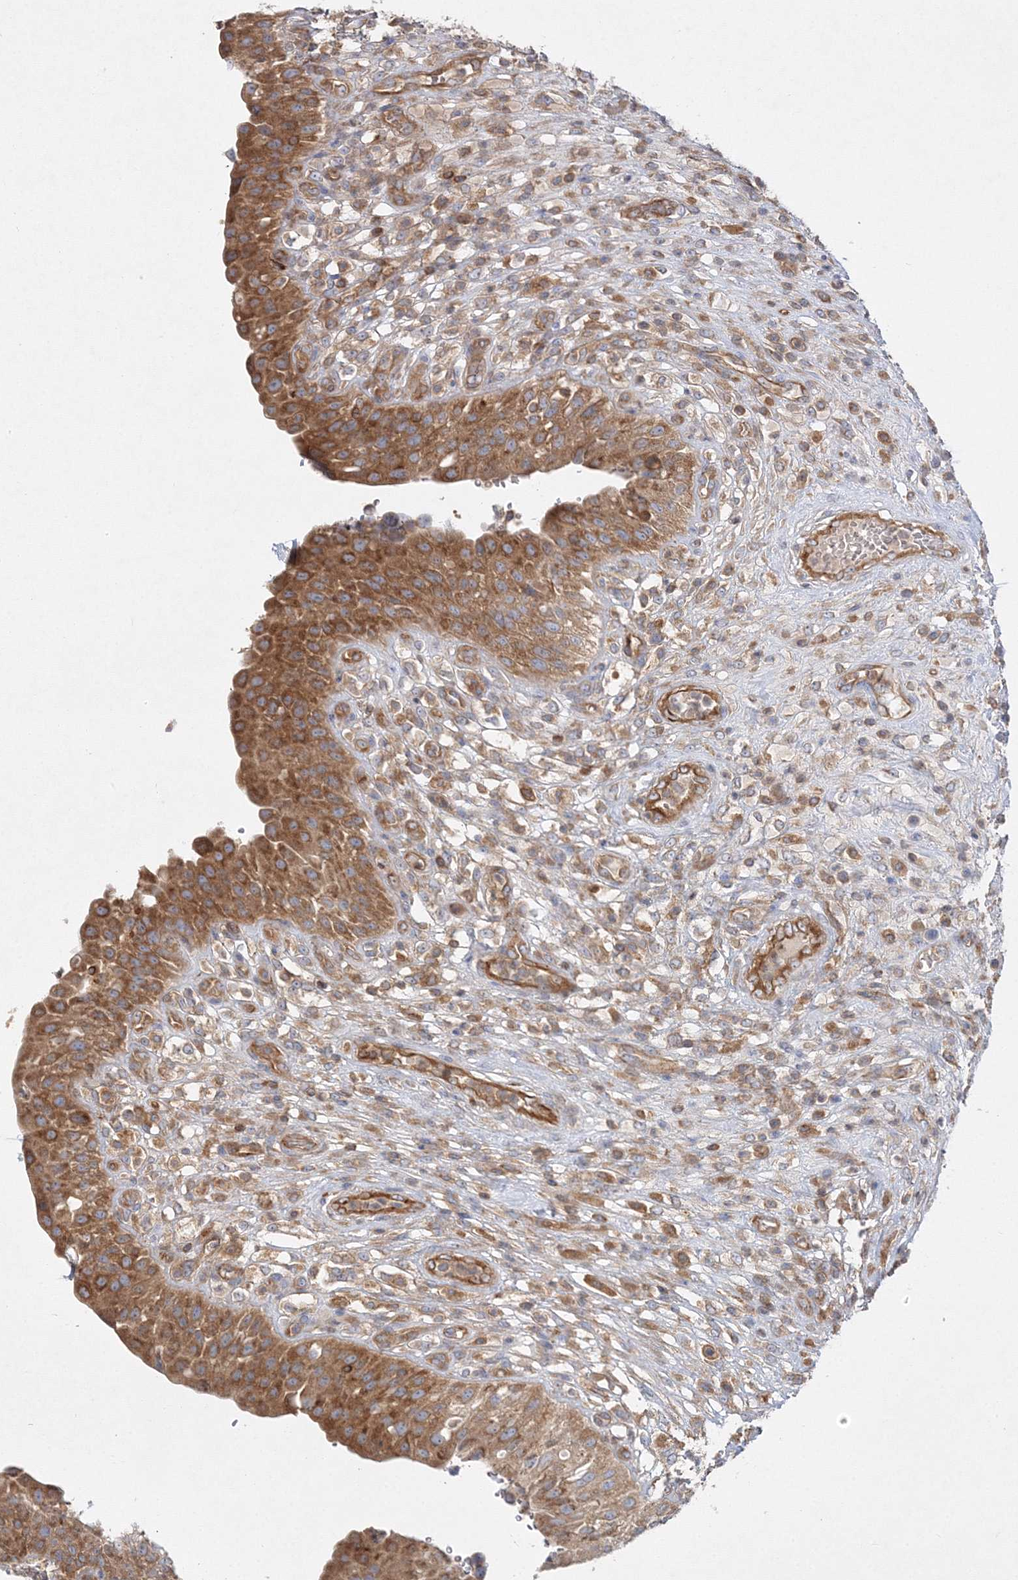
{"staining": {"intensity": "strong", "quantity": ">75%", "location": "cytoplasmic/membranous"}, "tissue": "urinary bladder", "cell_type": "Urothelial cells", "image_type": "normal", "snomed": [{"axis": "morphology", "description": "Normal tissue, NOS"}, {"axis": "topography", "description": "Urinary bladder"}], "caption": "Immunohistochemistry micrograph of benign urinary bladder: urinary bladder stained using IHC demonstrates high levels of strong protein expression localized specifically in the cytoplasmic/membranous of urothelial cells, appearing as a cytoplasmic/membranous brown color.", "gene": "WDR37", "patient": {"sex": "female", "age": 62}}